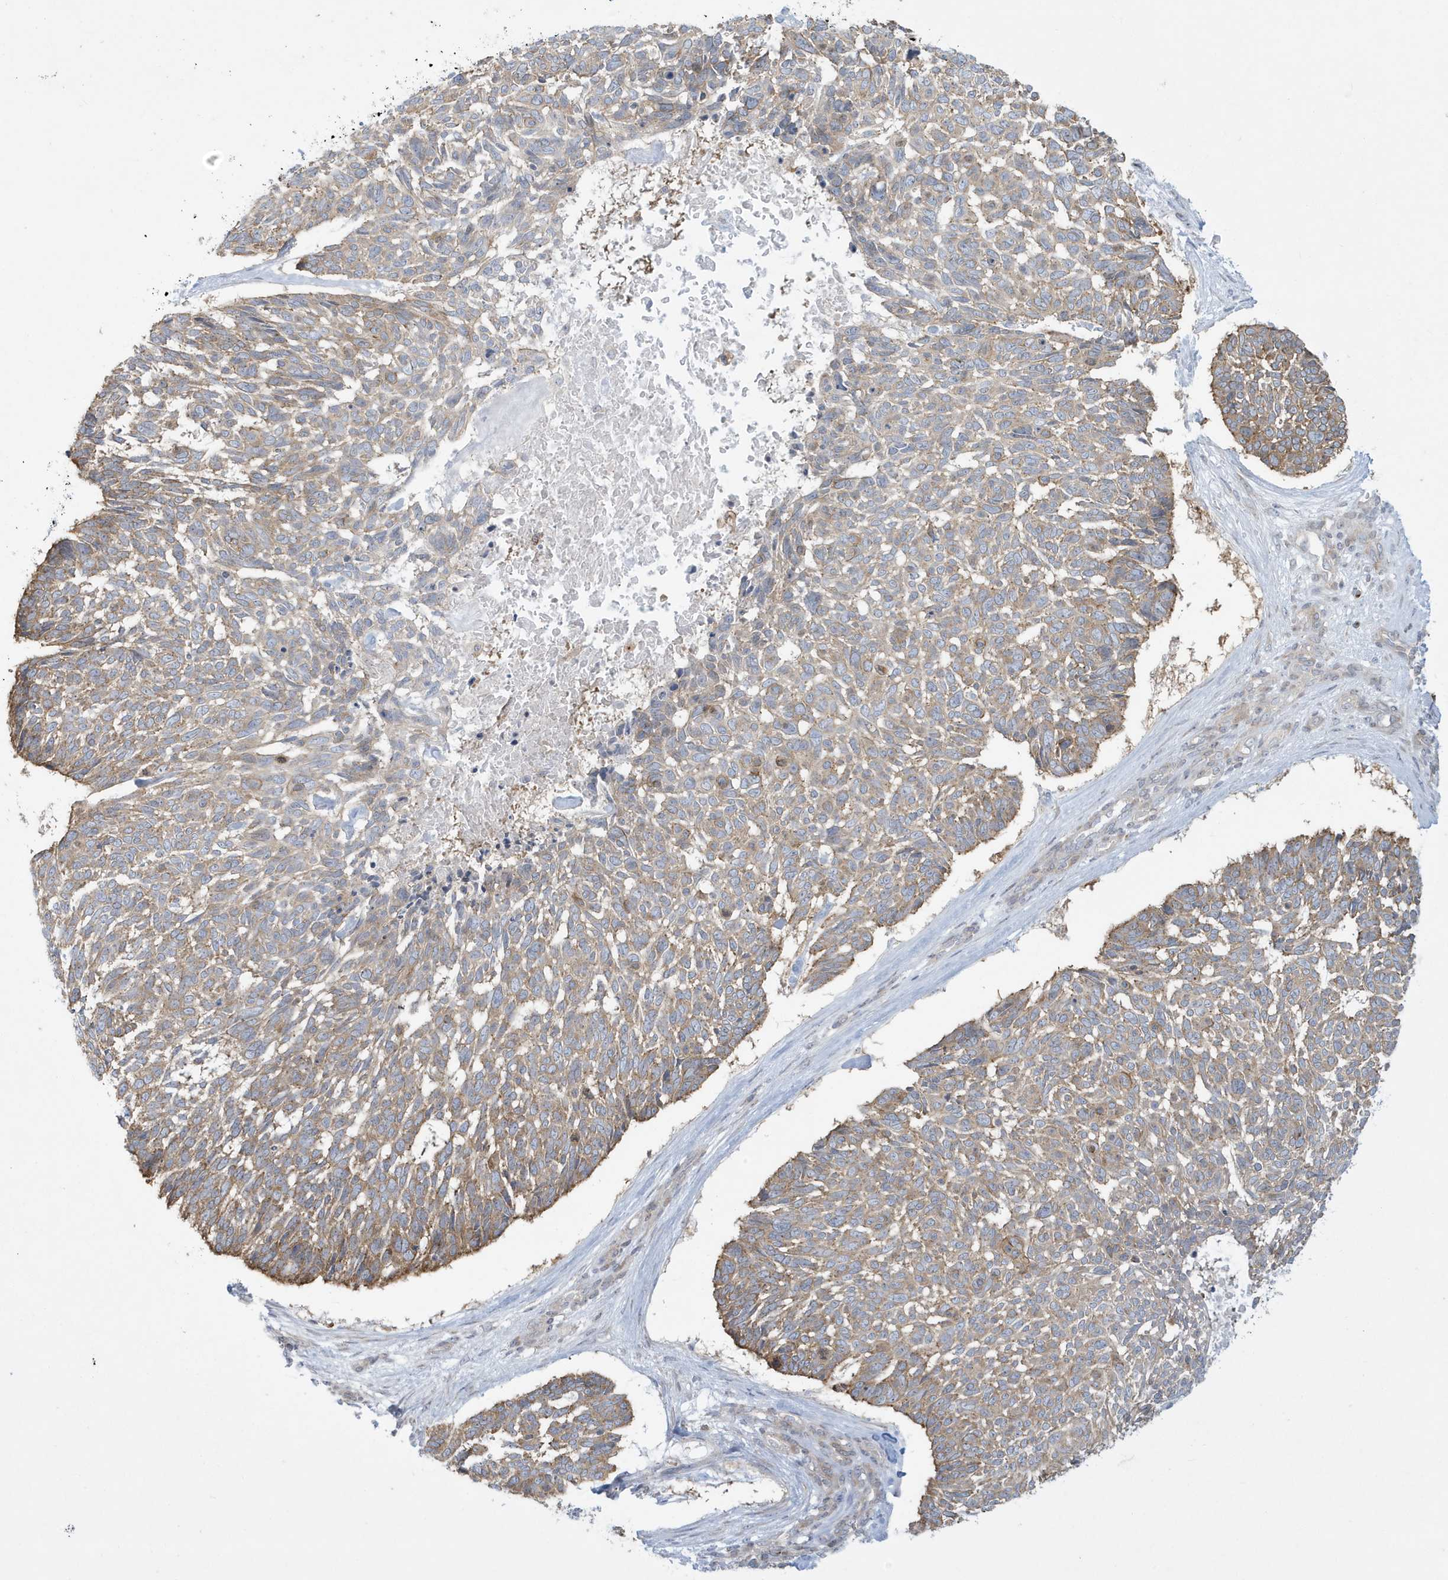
{"staining": {"intensity": "moderate", "quantity": ">75%", "location": "cytoplasmic/membranous"}, "tissue": "skin cancer", "cell_type": "Tumor cells", "image_type": "cancer", "snomed": [{"axis": "morphology", "description": "Basal cell carcinoma"}, {"axis": "topography", "description": "Skin"}], "caption": "DAB immunohistochemical staining of human basal cell carcinoma (skin) exhibits moderate cytoplasmic/membranous protein positivity in about >75% of tumor cells. The staining is performed using DAB (3,3'-diaminobenzidine) brown chromogen to label protein expression. The nuclei are counter-stained blue using hematoxylin.", "gene": "SLAMF9", "patient": {"sex": "male", "age": 88}}